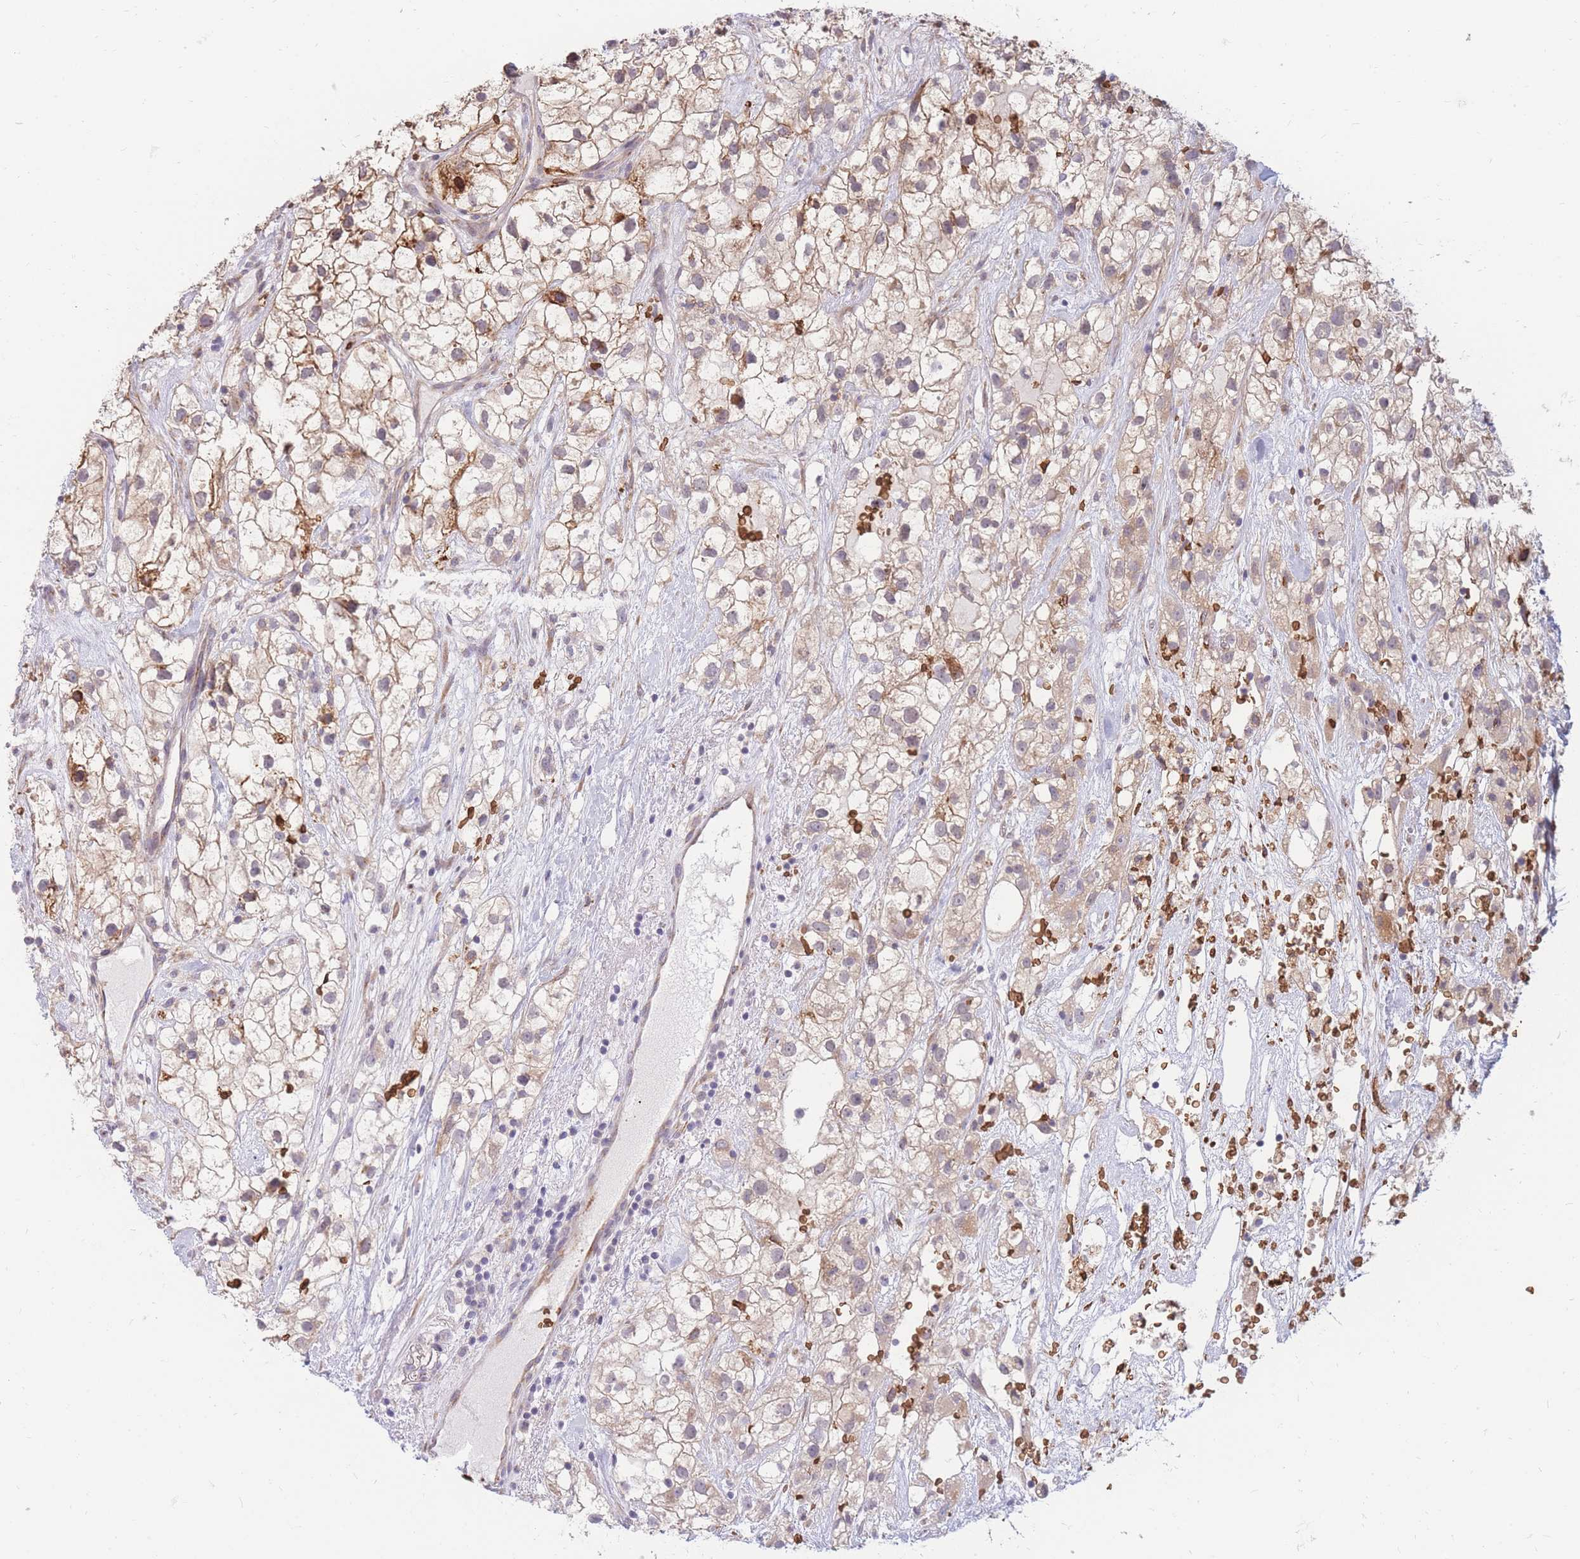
{"staining": {"intensity": "weak", "quantity": "25%-75%", "location": "cytoplasmic/membranous"}, "tissue": "renal cancer", "cell_type": "Tumor cells", "image_type": "cancer", "snomed": [{"axis": "morphology", "description": "Adenocarcinoma, NOS"}, {"axis": "topography", "description": "Kidney"}], "caption": "DAB immunohistochemical staining of renal cancer (adenocarcinoma) displays weak cytoplasmic/membranous protein positivity in approximately 25%-75% of tumor cells. The staining was performed using DAB (3,3'-diaminobenzidine) to visualize the protein expression in brown, while the nuclei were stained in blue with hematoxylin (Magnification: 20x).", "gene": "ATP10D", "patient": {"sex": "male", "age": 59}}